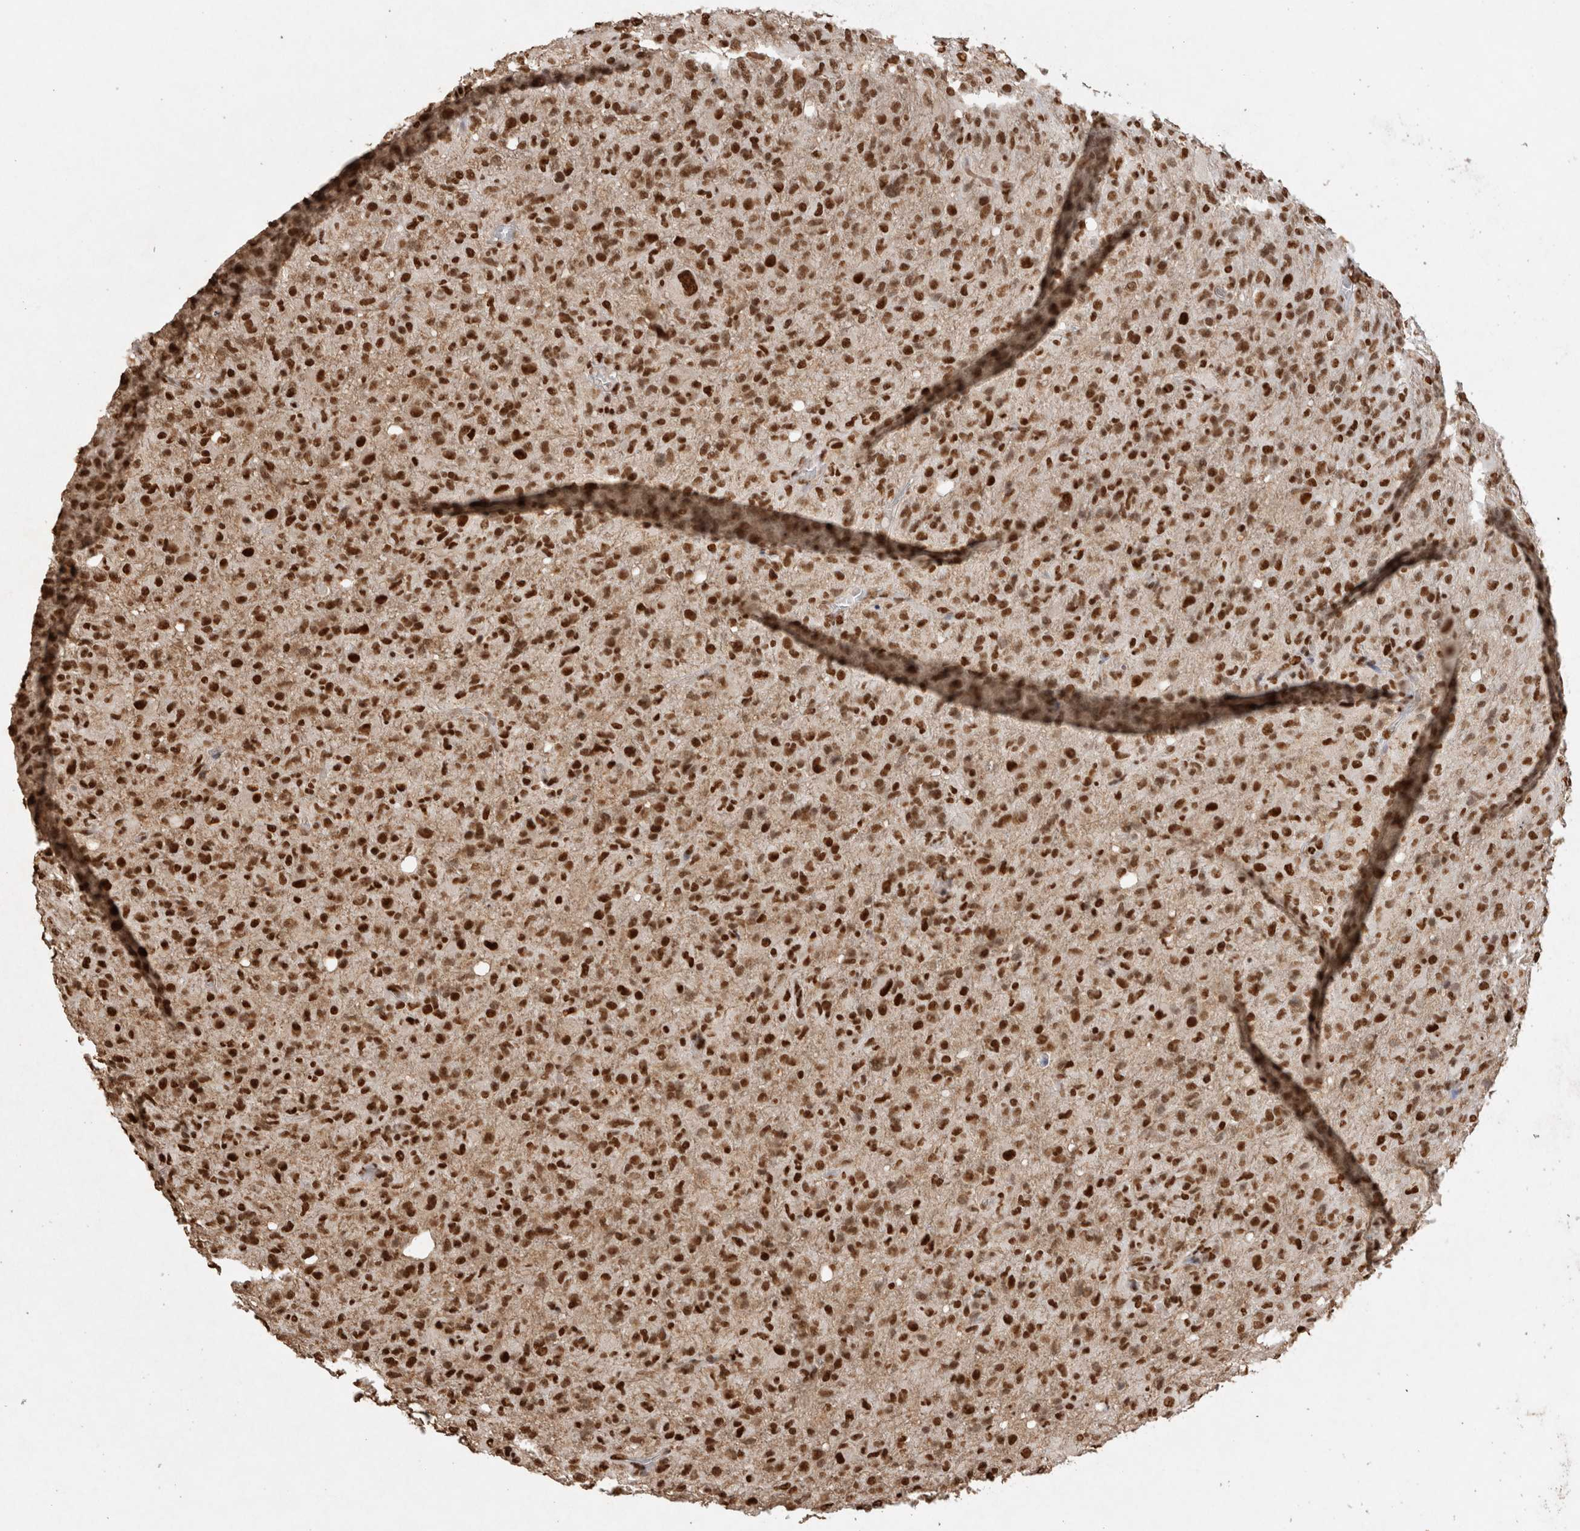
{"staining": {"intensity": "strong", "quantity": ">75%", "location": "nuclear"}, "tissue": "glioma", "cell_type": "Tumor cells", "image_type": "cancer", "snomed": [{"axis": "morphology", "description": "Glioma, malignant, High grade"}, {"axis": "topography", "description": "Brain"}], "caption": "High-magnification brightfield microscopy of high-grade glioma (malignant) stained with DAB (3,3'-diaminobenzidine) (brown) and counterstained with hematoxylin (blue). tumor cells exhibit strong nuclear expression is identified in approximately>75% of cells.", "gene": "HDGF", "patient": {"sex": "female", "age": 57}}